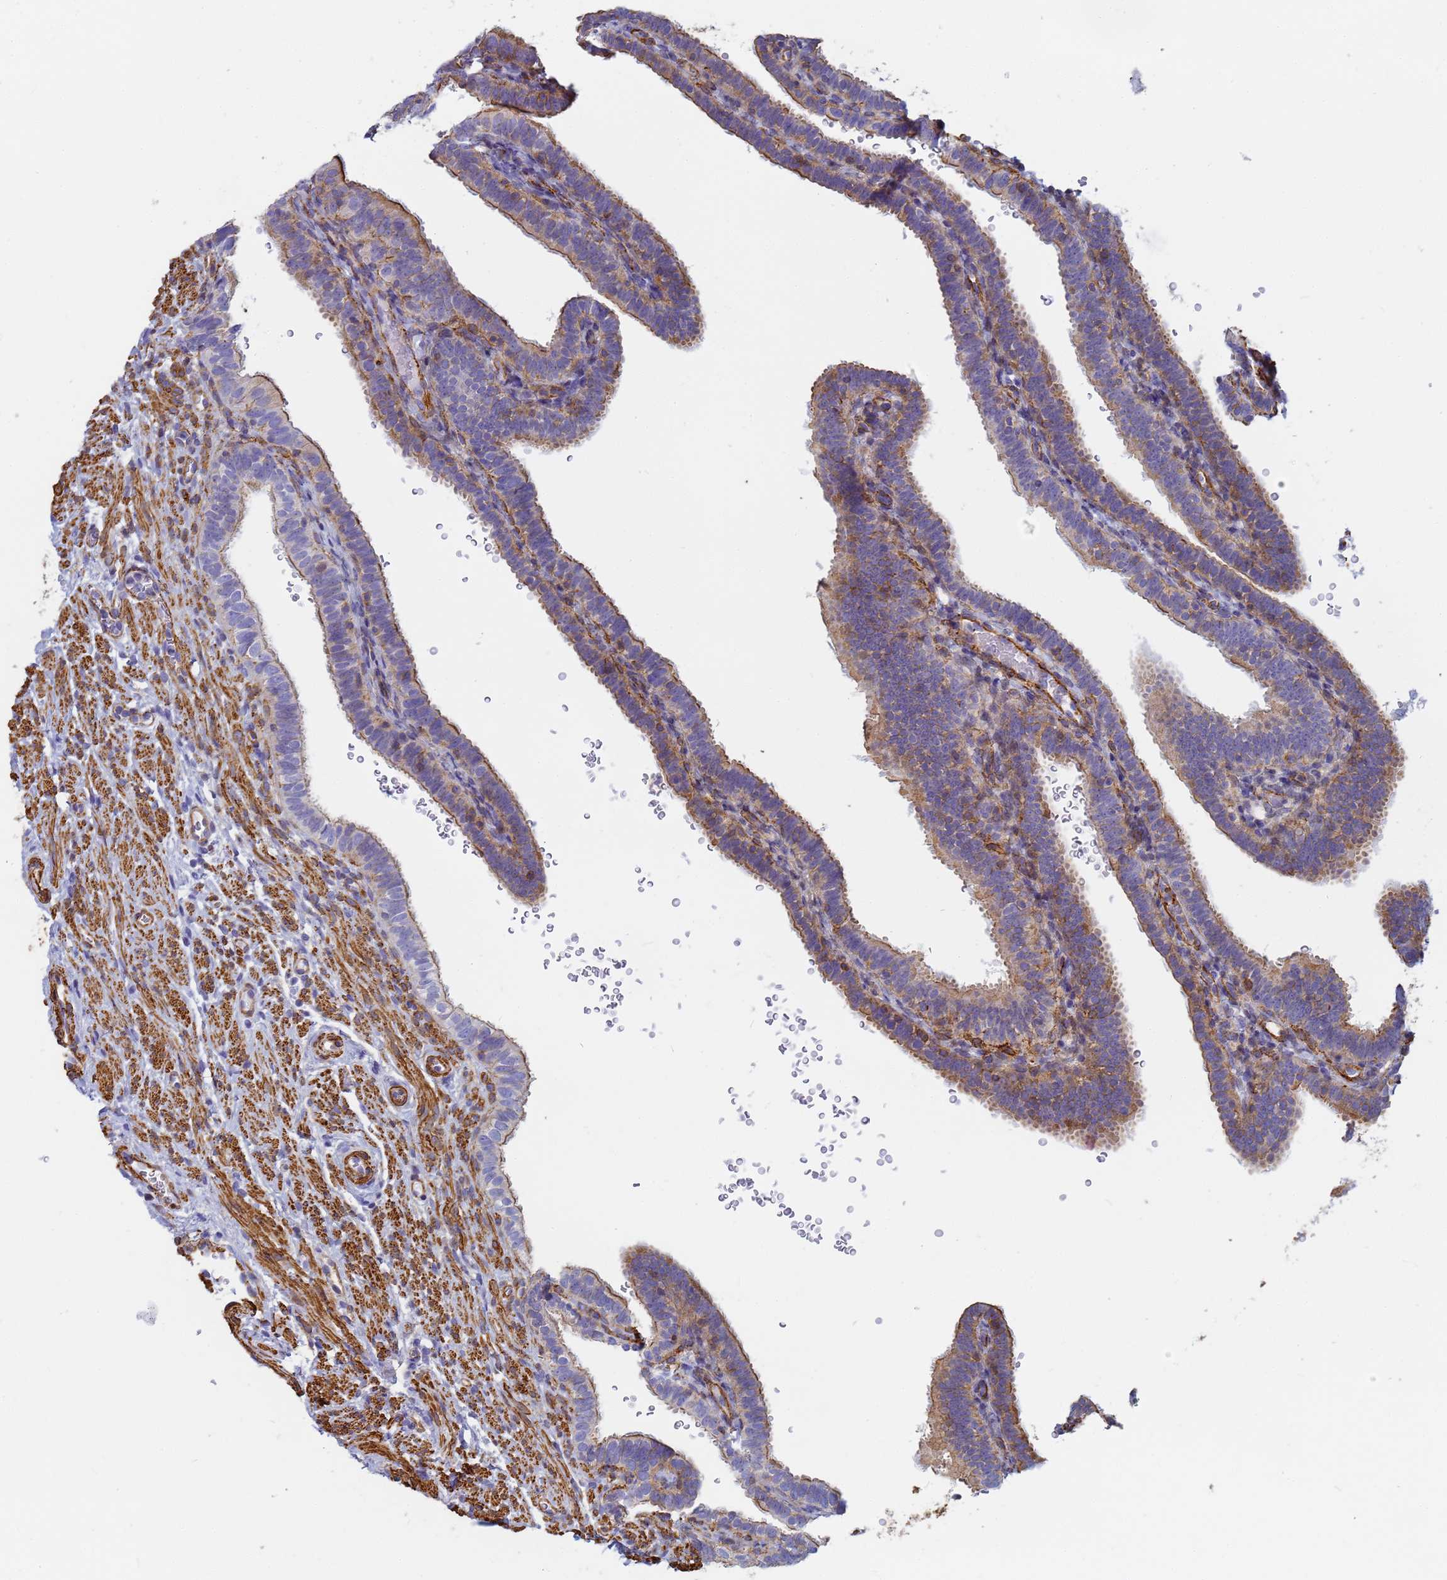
{"staining": {"intensity": "moderate", "quantity": "25%-75%", "location": "cytoplasmic/membranous"}, "tissue": "fallopian tube", "cell_type": "Glandular cells", "image_type": "normal", "snomed": [{"axis": "morphology", "description": "Normal tissue, NOS"}, {"axis": "topography", "description": "Fallopian tube"}], "caption": "Human fallopian tube stained with a brown dye shows moderate cytoplasmic/membranous positive positivity in approximately 25%-75% of glandular cells.", "gene": "TPM1", "patient": {"sex": "female", "age": 41}}